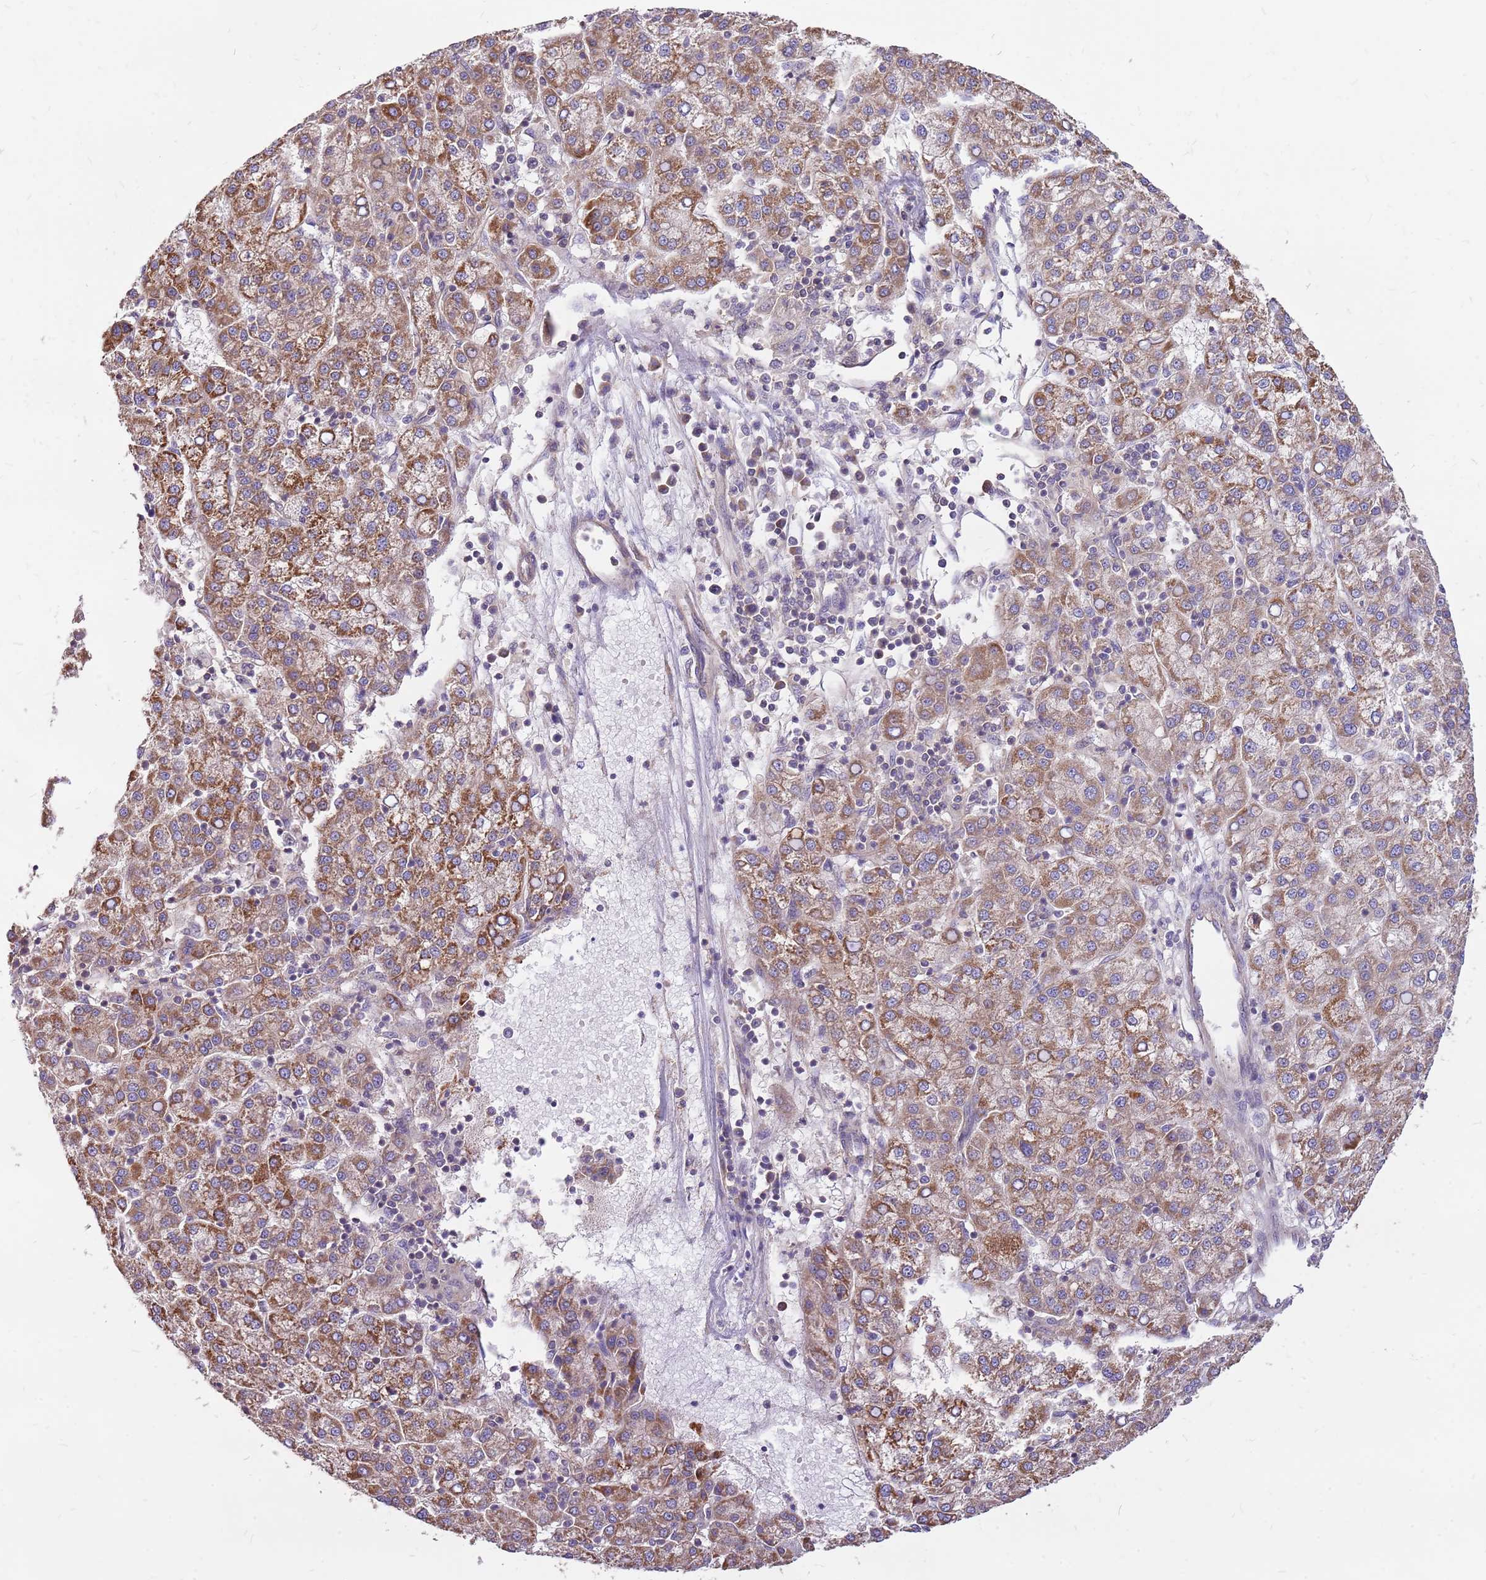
{"staining": {"intensity": "moderate", "quantity": ">75%", "location": "cytoplasmic/membranous"}, "tissue": "liver cancer", "cell_type": "Tumor cells", "image_type": "cancer", "snomed": [{"axis": "morphology", "description": "Carcinoma, Hepatocellular, NOS"}, {"axis": "topography", "description": "Liver"}], "caption": "Brown immunohistochemical staining in human hepatocellular carcinoma (liver) demonstrates moderate cytoplasmic/membranous expression in about >75% of tumor cells.", "gene": "WASHC4", "patient": {"sex": "female", "age": 58}}